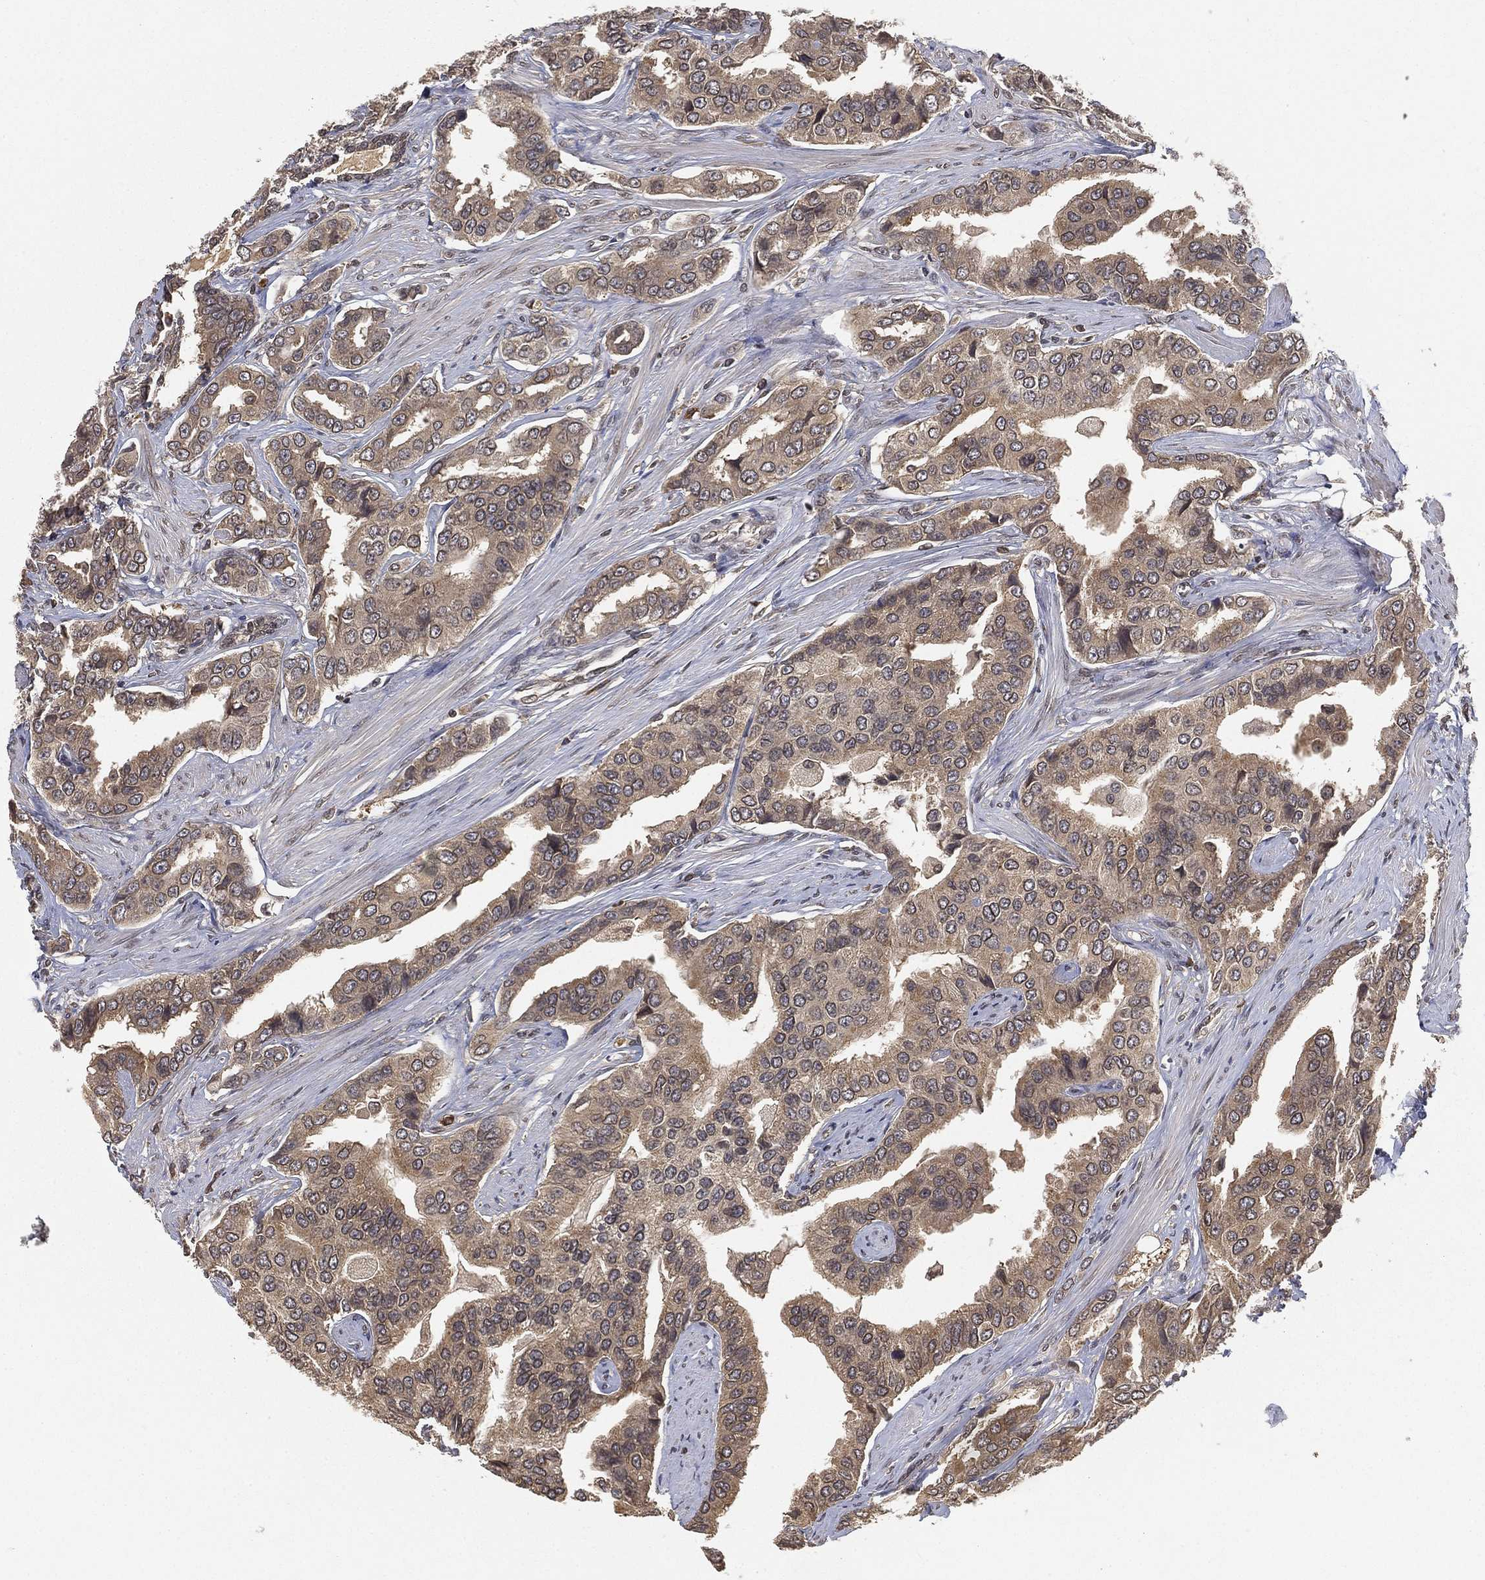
{"staining": {"intensity": "weak", "quantity": ">75%", "location": "cytoplasmic/membranous"}, "tissue": "prostate cancer", "cell_type": "Tumor cells", "image_type": "cancer", "snomed": [{"axis": "morphology", "description": "Adenocarcinoma, NOS"}, {"axis": "topography", "description": "Prostate and seminal vesicle, NOS"}, {"axis": "topography", "description": "Prostate"}], "caption": "Immunohistochemical staining of prostate cancer displays low levels of weak cytoplasmic/membranous protein staining in approximately >75% of tumor cells.", "gene": "UBA5", "patient": {"sex": "male", "age": 69}}